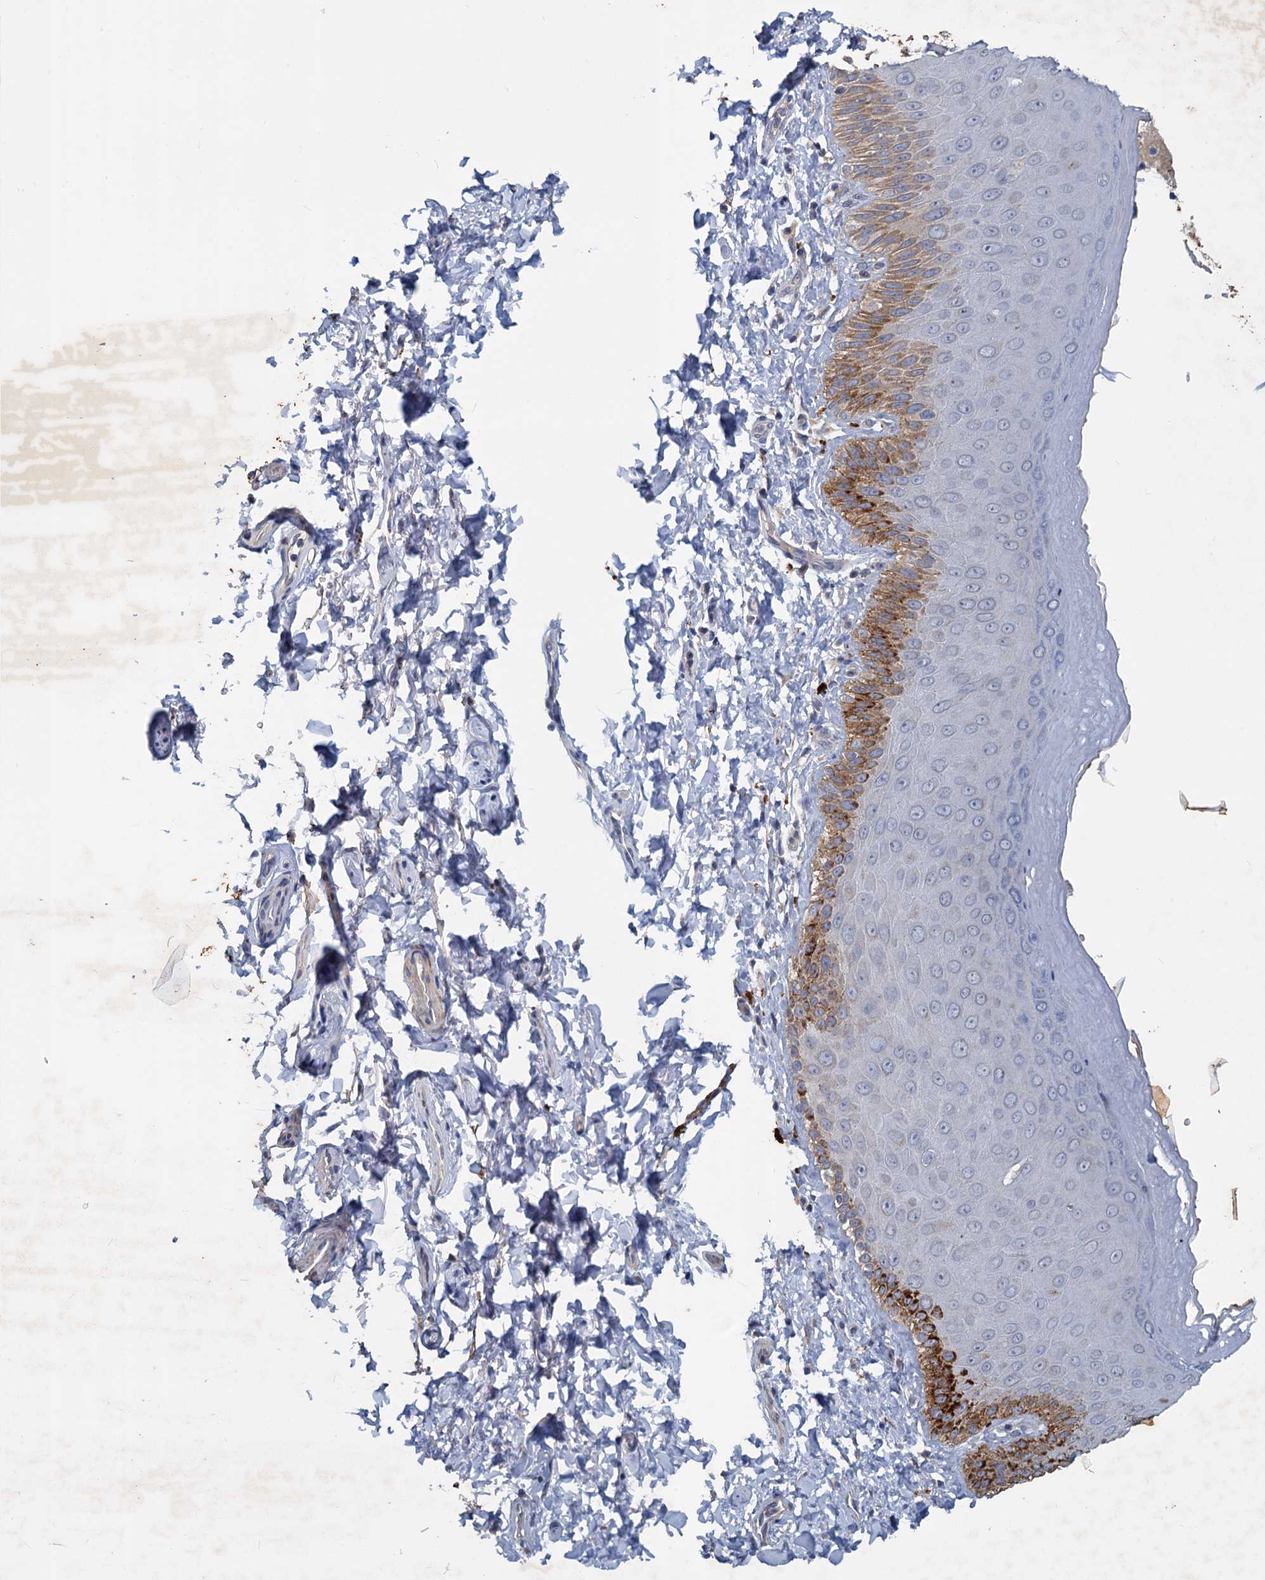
{"staining": {"intensity": "moderate", "quantity": "<25%", "location": "cytoplasmic/membranous"}, "tissue": "skin", "cell_type": "Epidermal cells", "image_type": "normal", "snomed": [{"axis": "morphology", "description": "Normal tissue, NOS"}, {"axis": "topography", "description": "Anal"}], "caption": "High-magnification brightfield microscopy of benign skin stained with DAB (3,3'-diaminobenzidine) (brown) and counterstained with hematoxylin (blue). epidermal cells exhibit moderate cytoplasmic/membranous staining is appreciated in approximately<25% of cells.", "gene": "SLC2A7", "patient": {"sex": "male", "age": 44}}